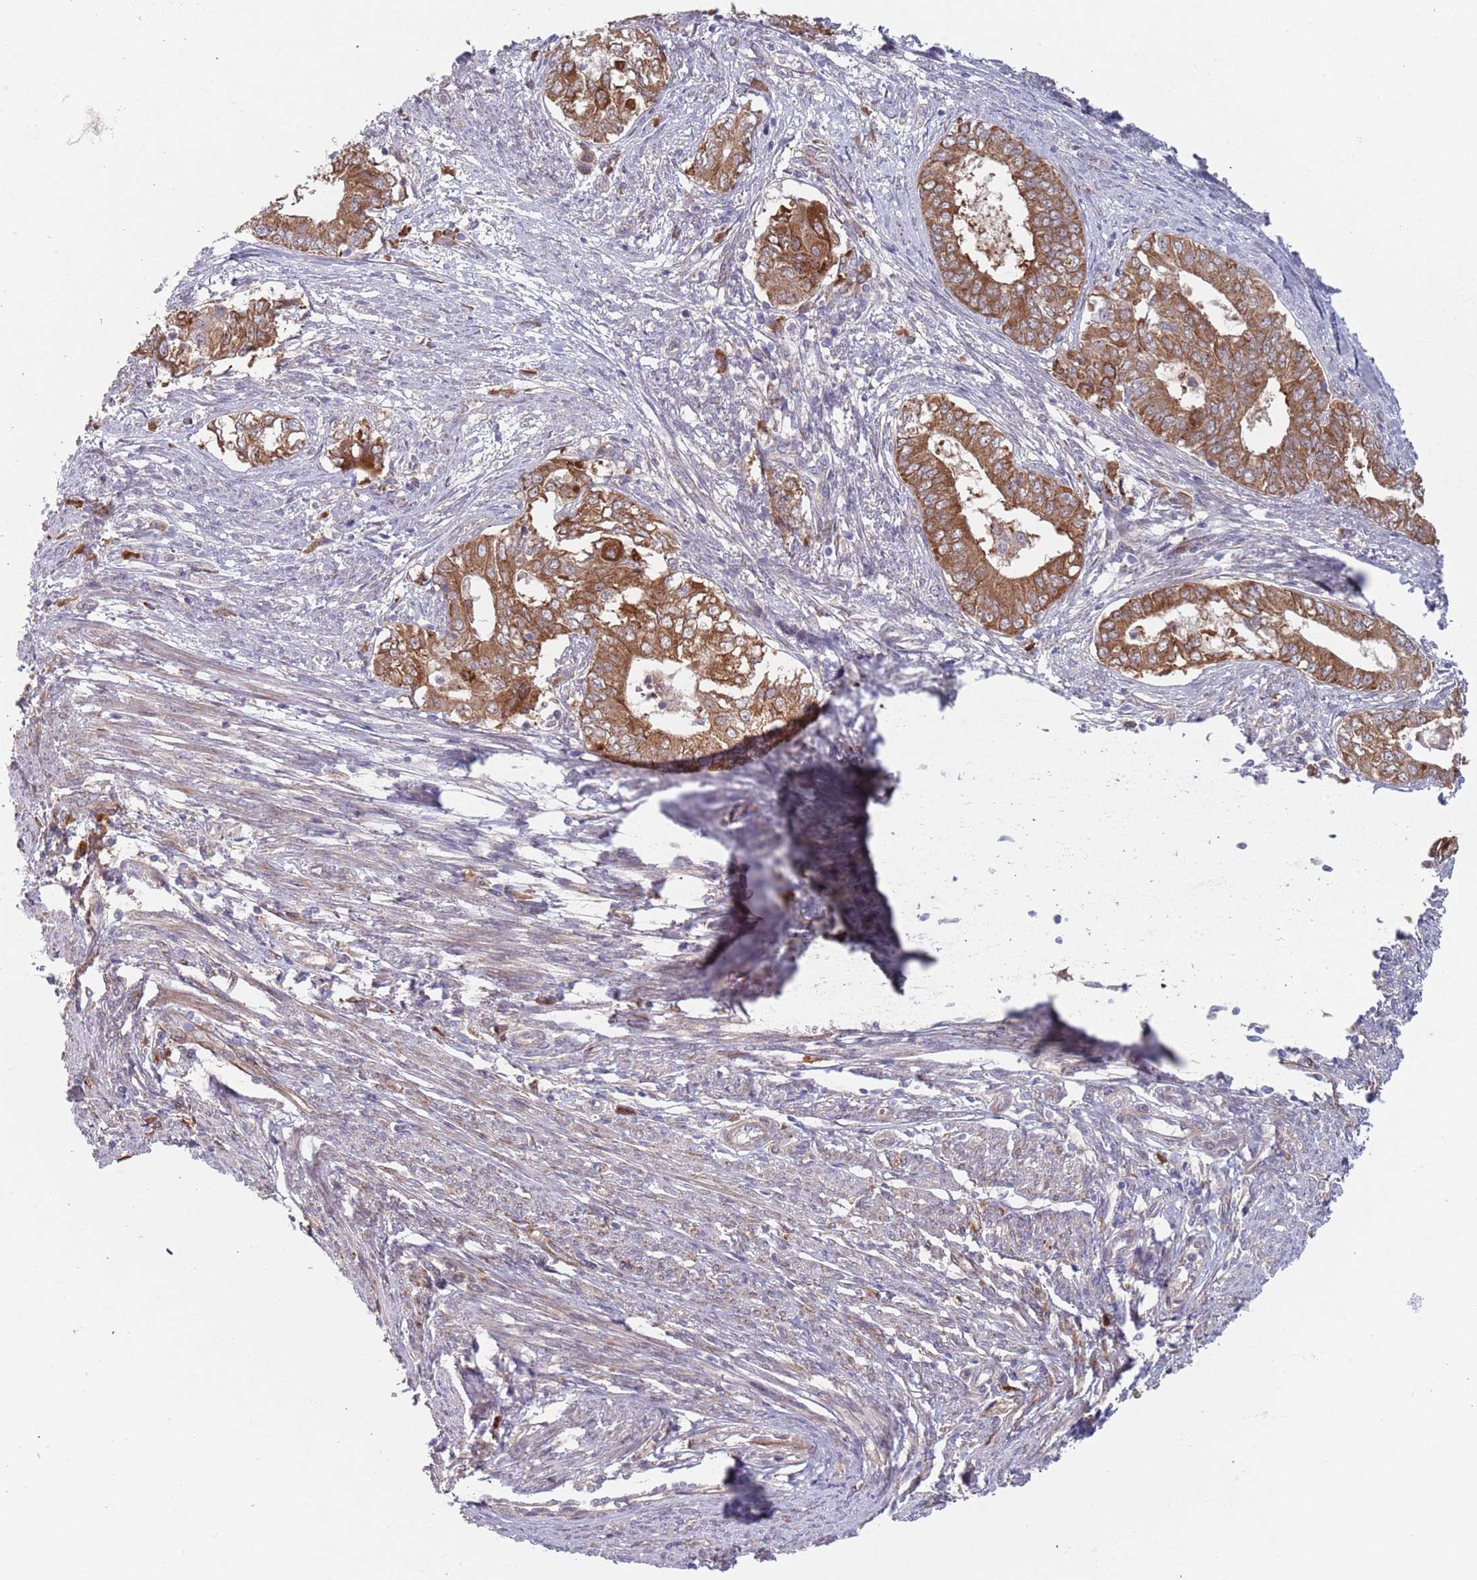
{"staining": {"intensity": "moderate", "quantity": ">75%", "location": "cytoplasmic/membranous"}, "tissue": "endometrial cancer", "cell_type": "Tumor cells", "image_type": "cancer", "snomed": [{"axis": "morphology", "description": "Adenocarcinoma, NOS"}, {"axis": "topography", "description": "Endometrium"}], "caption": "Human endometrial cancer stained with a brown dye exhibits moderate cytoplasmic/membranous positive expression in approximately >75% of tumor cells.", "gene": "ZNF140", "patient": {"sex": "female", "age": 62}}